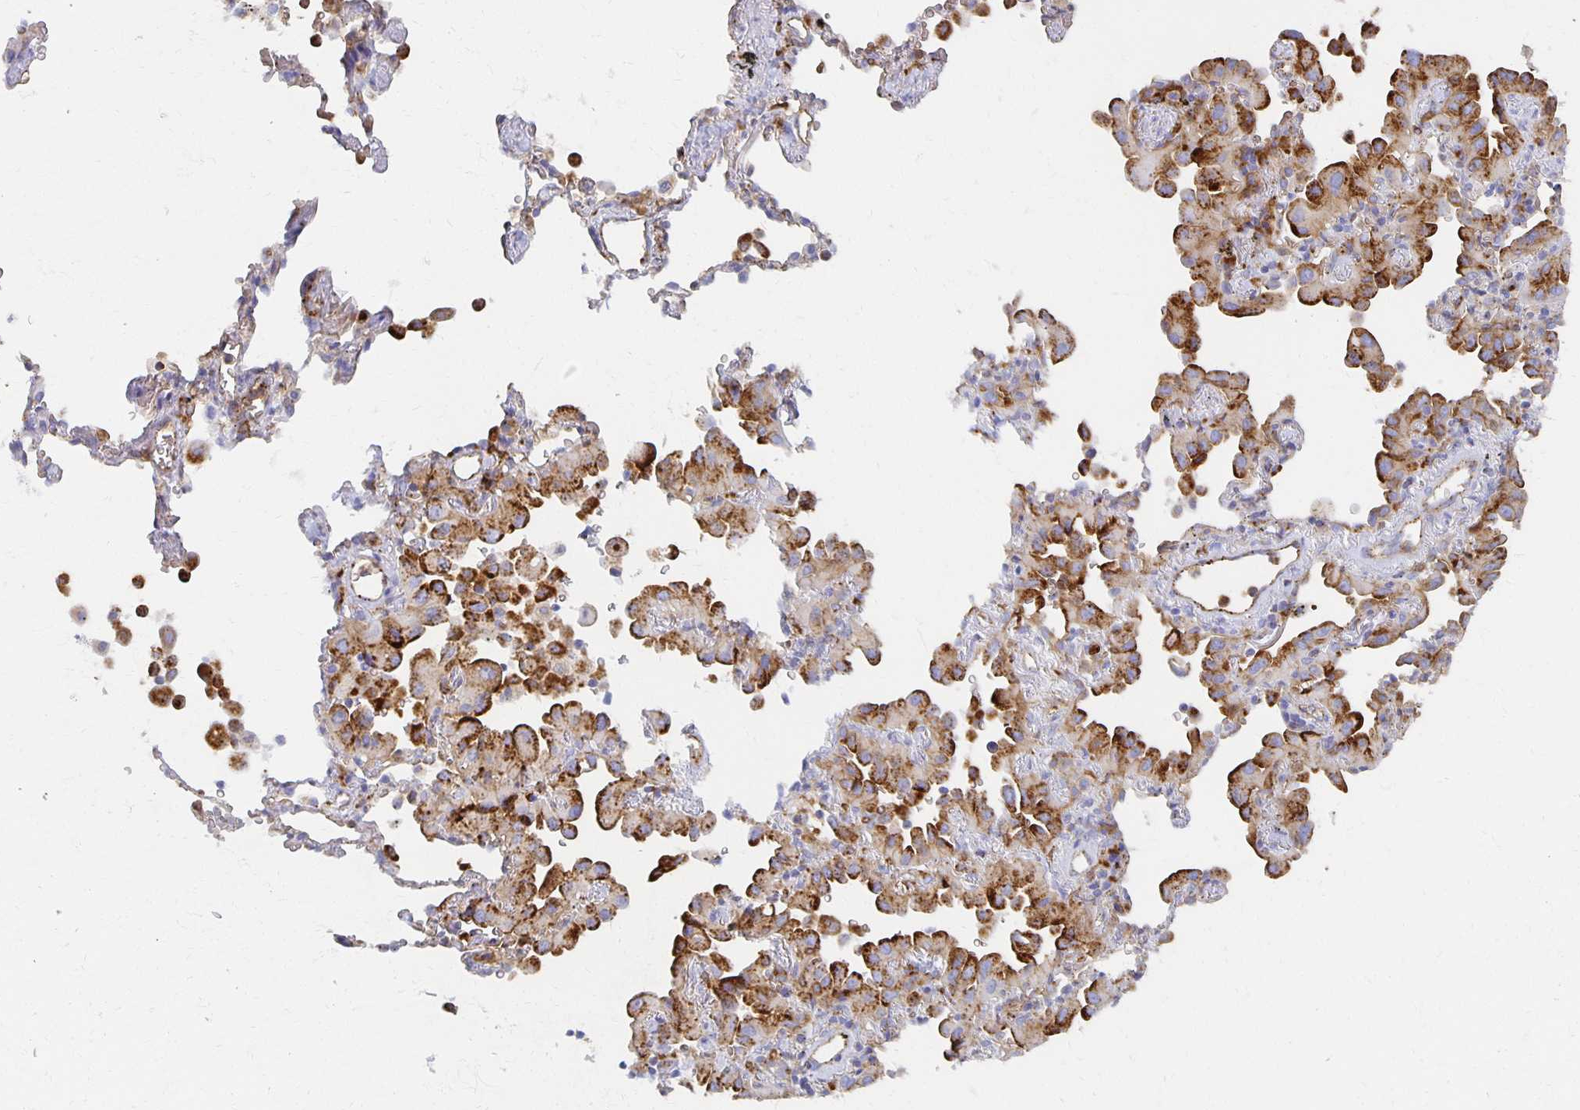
{"staining": {"intensity": "strong", "quantity": ">75%", "location": "cytoplasmic/membranous"}, "tissue": "lung cancer", "cell_type": "Tumor cells", "image_type": "cancer", "snomed": [{"axis": "morphology", "description": "Adenocarcinoma, NOS"}, {"axis": "topography", "description": "Lung"}], "caption": "A photomicrograph of lung cancer (adenocarcinoma) stained for a protein shows strong cytoplasmic/membranous brown staining in tumor cells.", "gene": "TAAR1", "patient": {"sex": "male", "age": 68}}